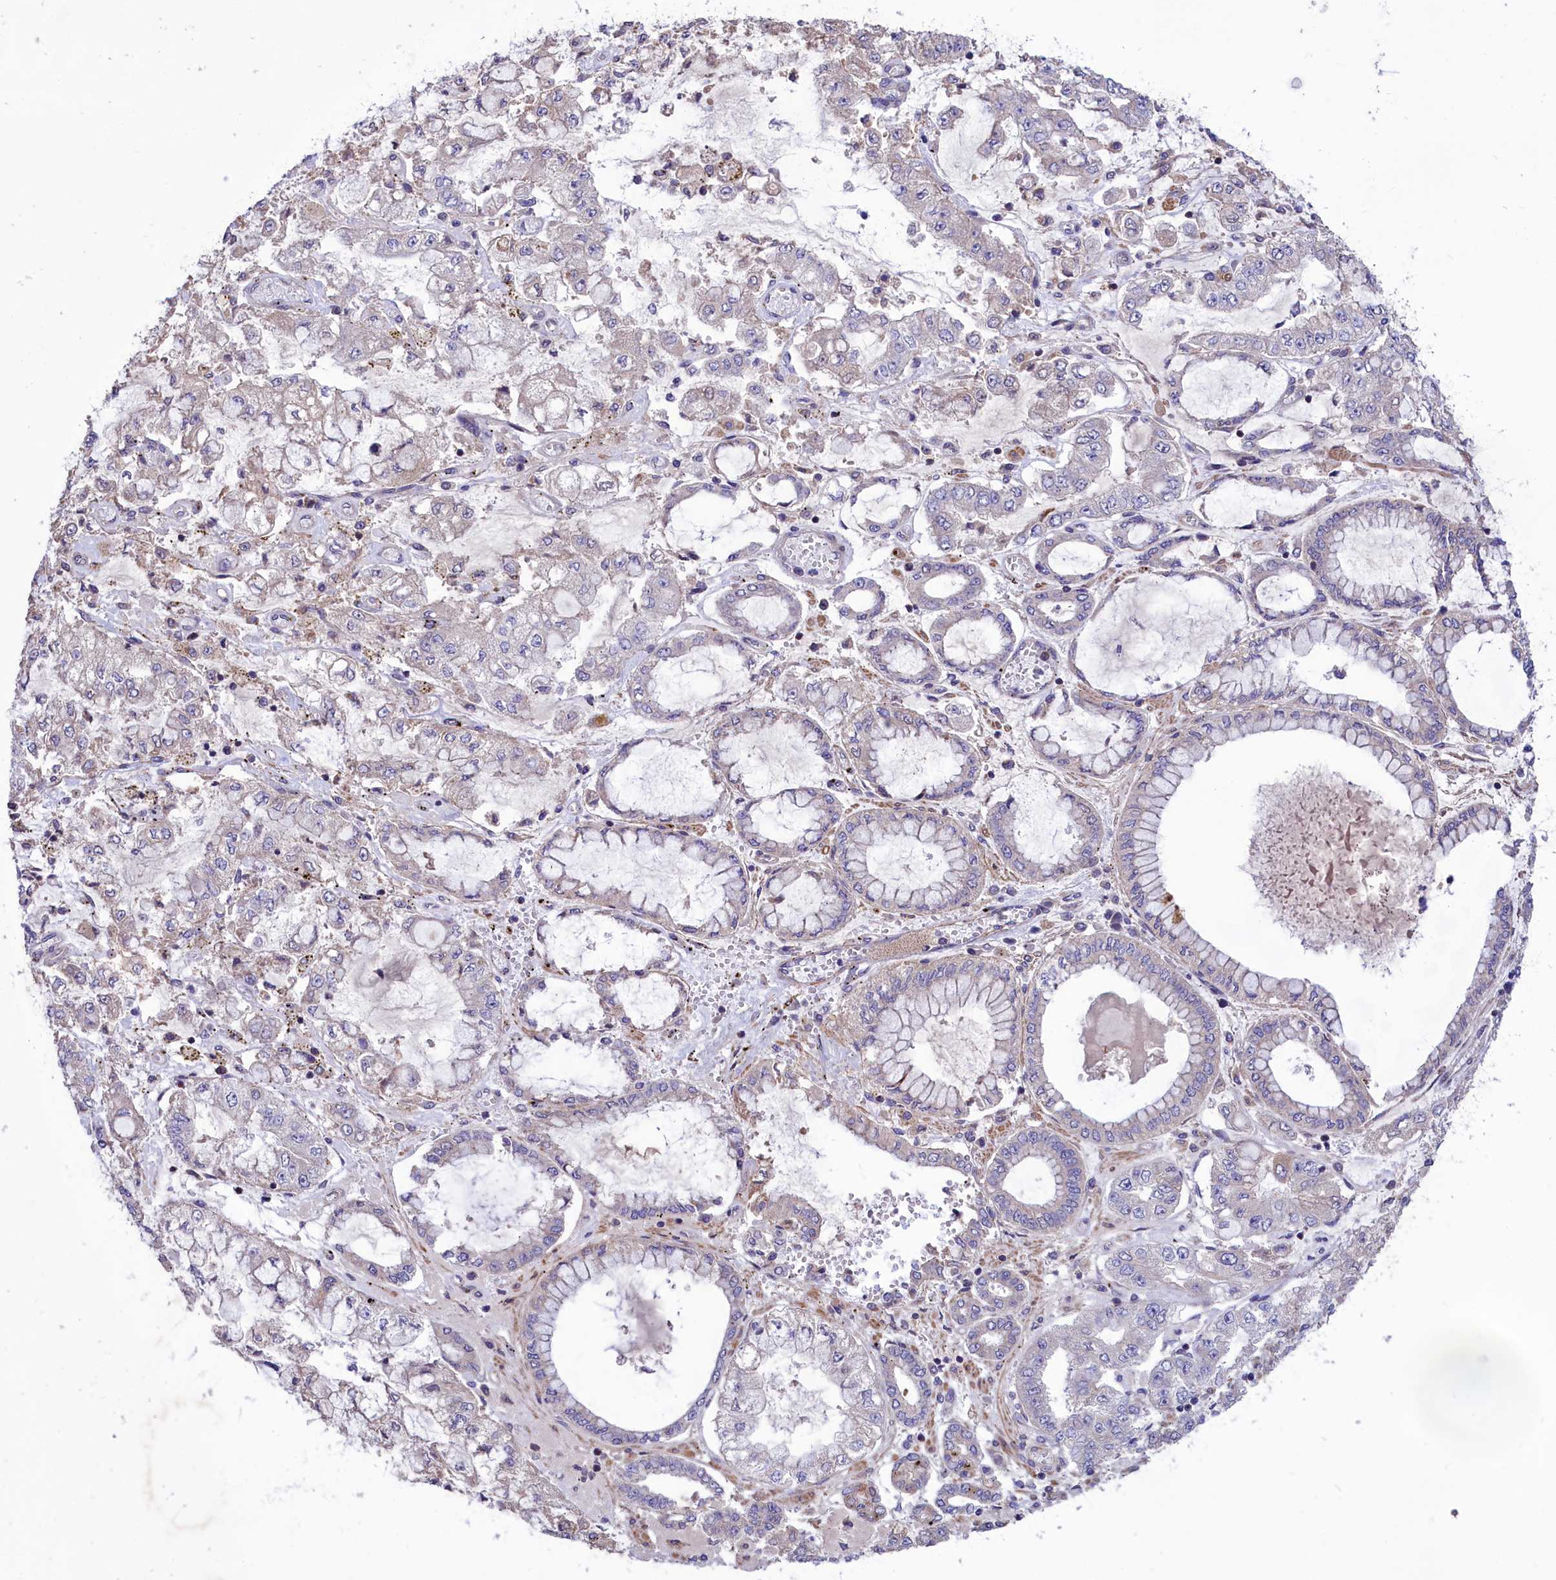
{"staining": {"intensity": "negative", "quantity": "none", "location": "none"}, "tissue": "stomach cancer", "cell_type": "Tumor cells", "image_type": "cancer", "snomed": [{"axis": "morphology", "description": "Adenocarcinoma, NOS"}, {"axis": "topography", "description": "Stomach"}], "caption": "A micrograph of human stomach cancer is negative for staining in tumor cells. (DAB (3,3'-diaminobenzidine) IHC, high magnification).", "gene": "AMDHD2", "patient": {"sex": "male", "age": 76}}